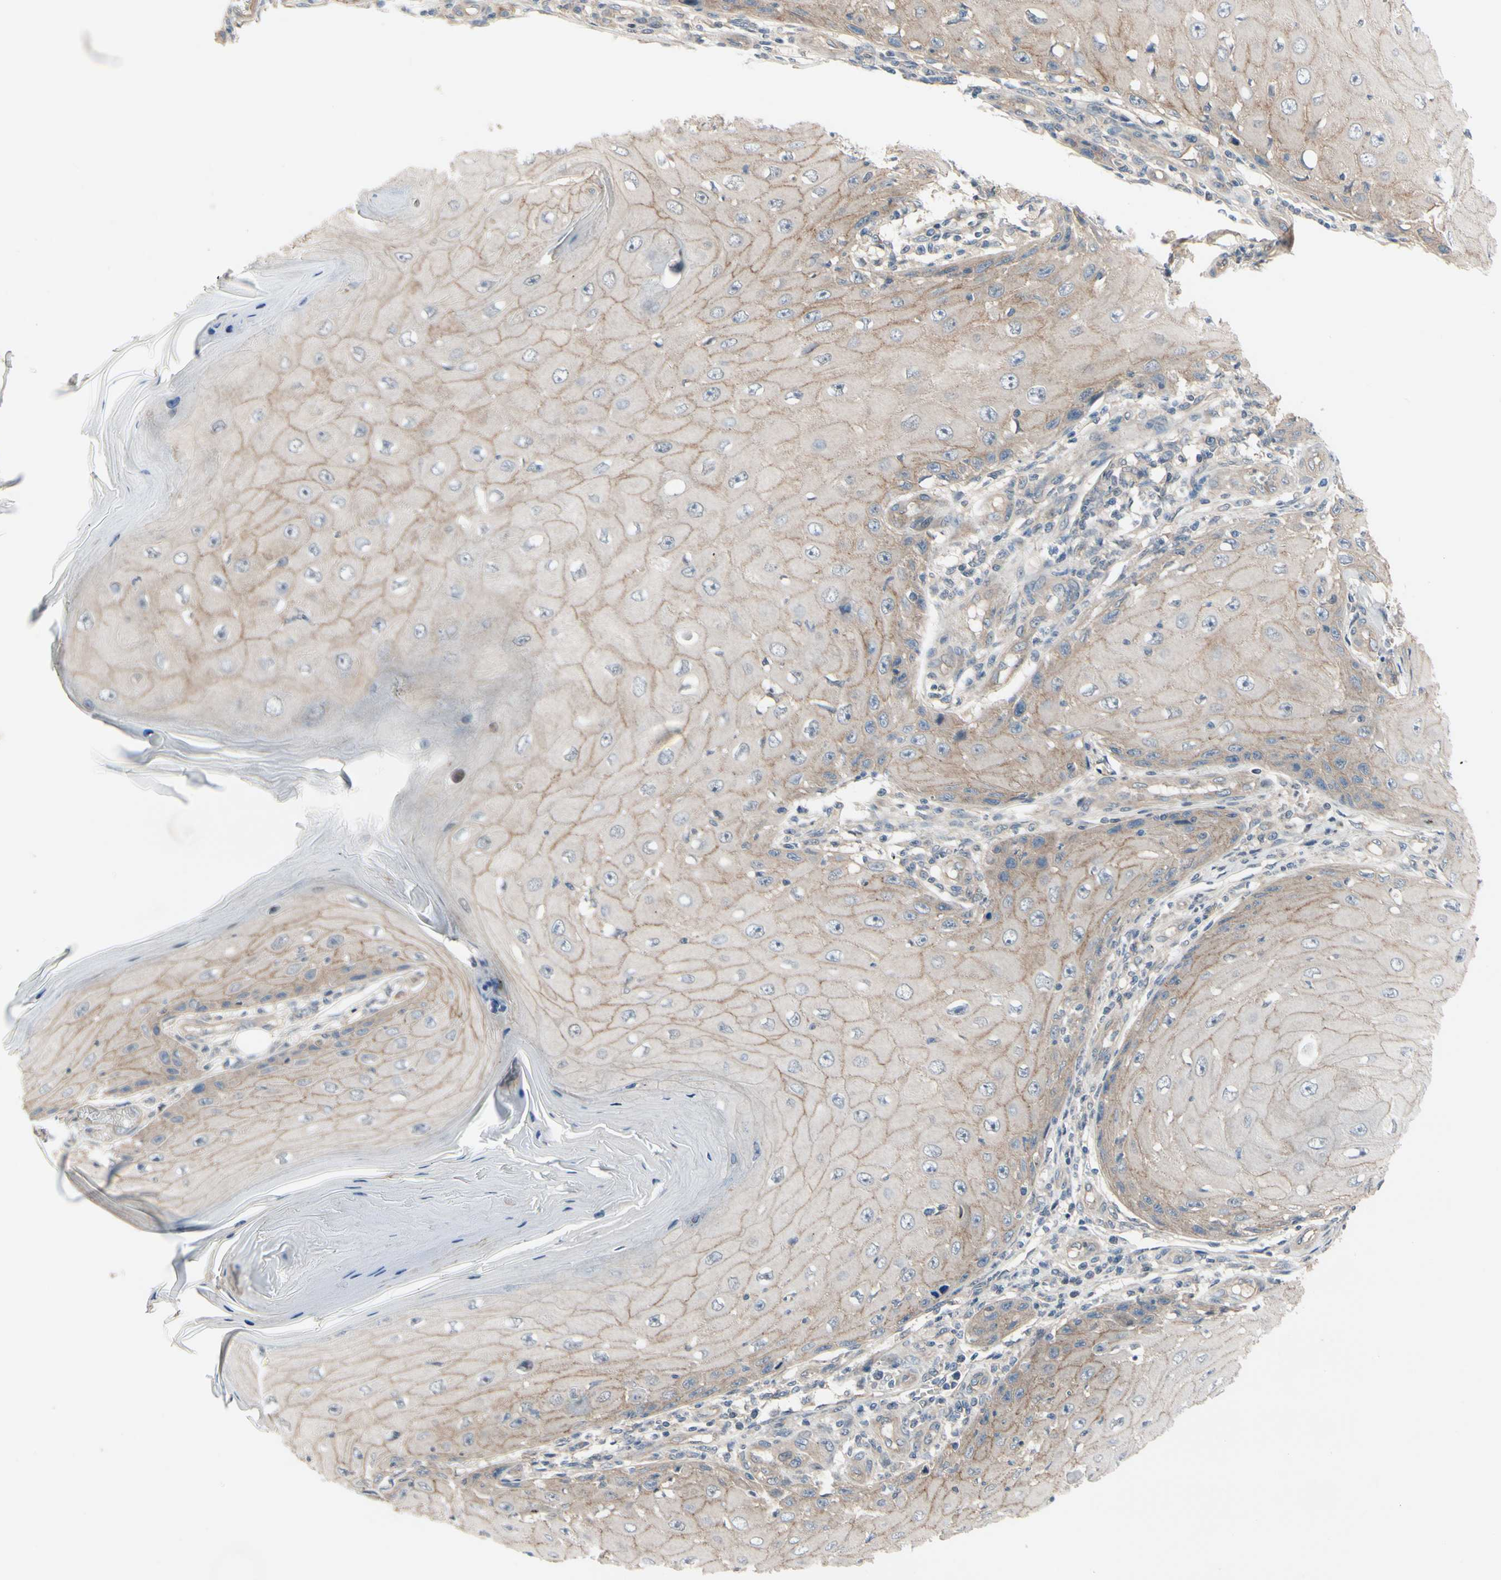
{"staining": {"intensity": "weak", "quantity": "25%-75%", "location": "cytoplasmic/membranous"}, "tissue": "skin cancer", "cell_type": "Tumor cells", "image_type": "cancer", "snomed": [{"axis": "morphology", "description": "Squamous cell carcinoma, NOS"}, {"axis": "topography", "description": "Skin"}], "caption": "High-magnification brightfield microscopy of skin cancer (squamous cell carcinoma) stained with DAB (3,3'-diaminobenzidine) (brown) and counterstained with hematoxylin (blue). tumor cells exhibit weak cytoplasmic/membranous positivity is appreciated in about25%-75% of cells.", "gene": "ICAM5", "patient": {"sex": "female", "age": 73}}